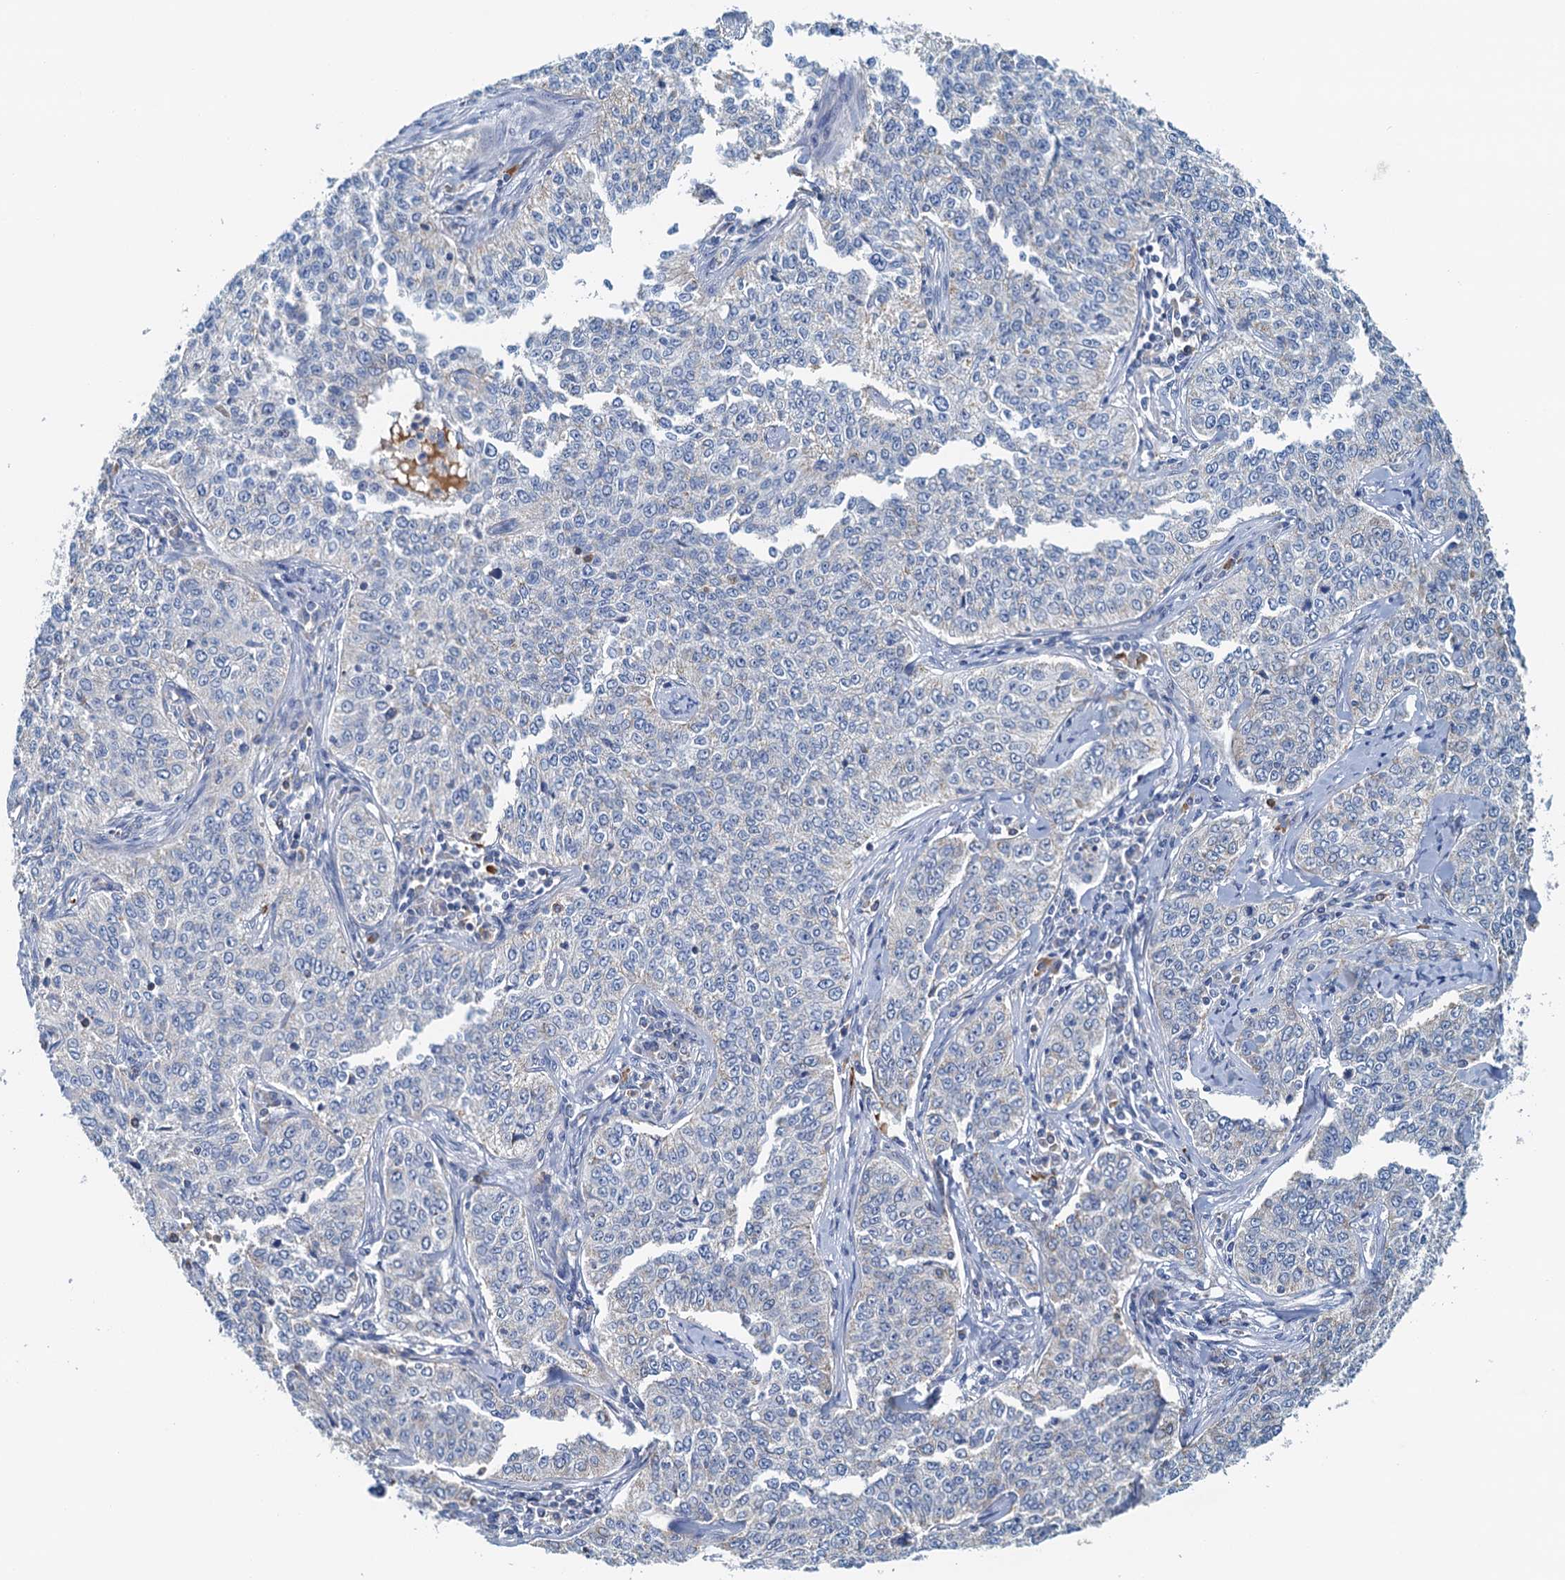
{"staining": {"intensity": "negative", "quantity": "none", "location": "none"}, "tissue": "cervical cancer", "cell_type": "Tumor cells", "image_type": "cancer", "snomed": [{"axis": "morphology", "description": "Squamous cell carcinoma, NOS"}, {"axis": "topography", "description": "Cervix"}], "caption": "High power microscopy histopathology image of an IHC histopathology image of cervical squamous cell carcinoma, revealing no significant positivity in tumor cells.", "gene": "POC1A", "patient": {"sex": "female", "age": 35}}